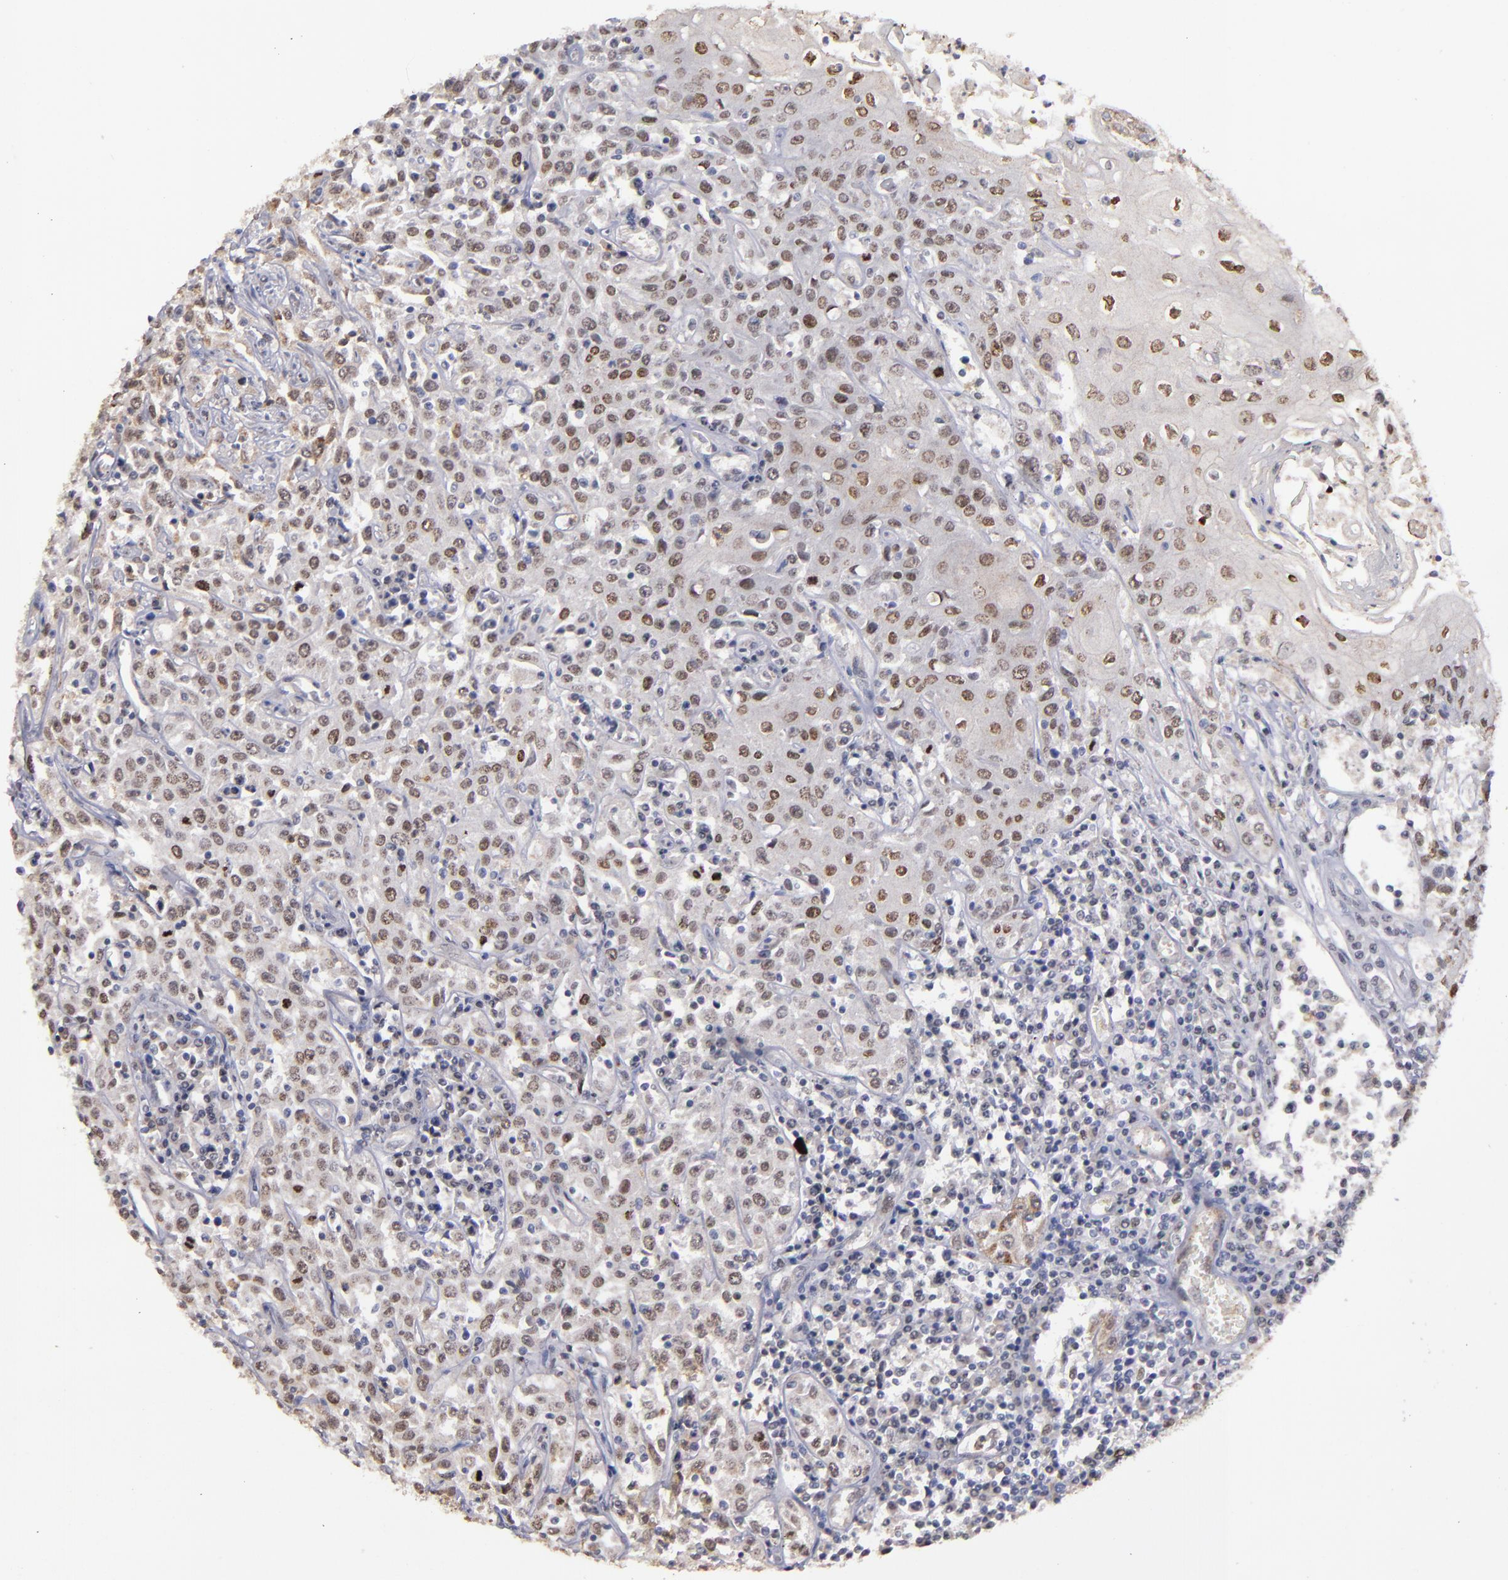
{"staining": {"intensity": "moderate", "quantity": "25%-75%", "location": "nuclear"}, "tissue": "head and neck cancer", "cell_type": "Tumor cells", "image_type": "cancer", "snomed": [{"axis": "morphology", "description": "Squamous cell carcinoma, NOS"}, {"axis": "topography", "description": "Oral tissue"}, {"axis": "topography", "description": "Head-Neck"}], "caption": "Head and neck squamous cell carcinoma tissue shows moderate nuclear expression in about 25%-75% of tumor cells, visualized by immunohistochemistry.", "gene": "RREB1", "patient": {"sex": "female", "age": 76}}